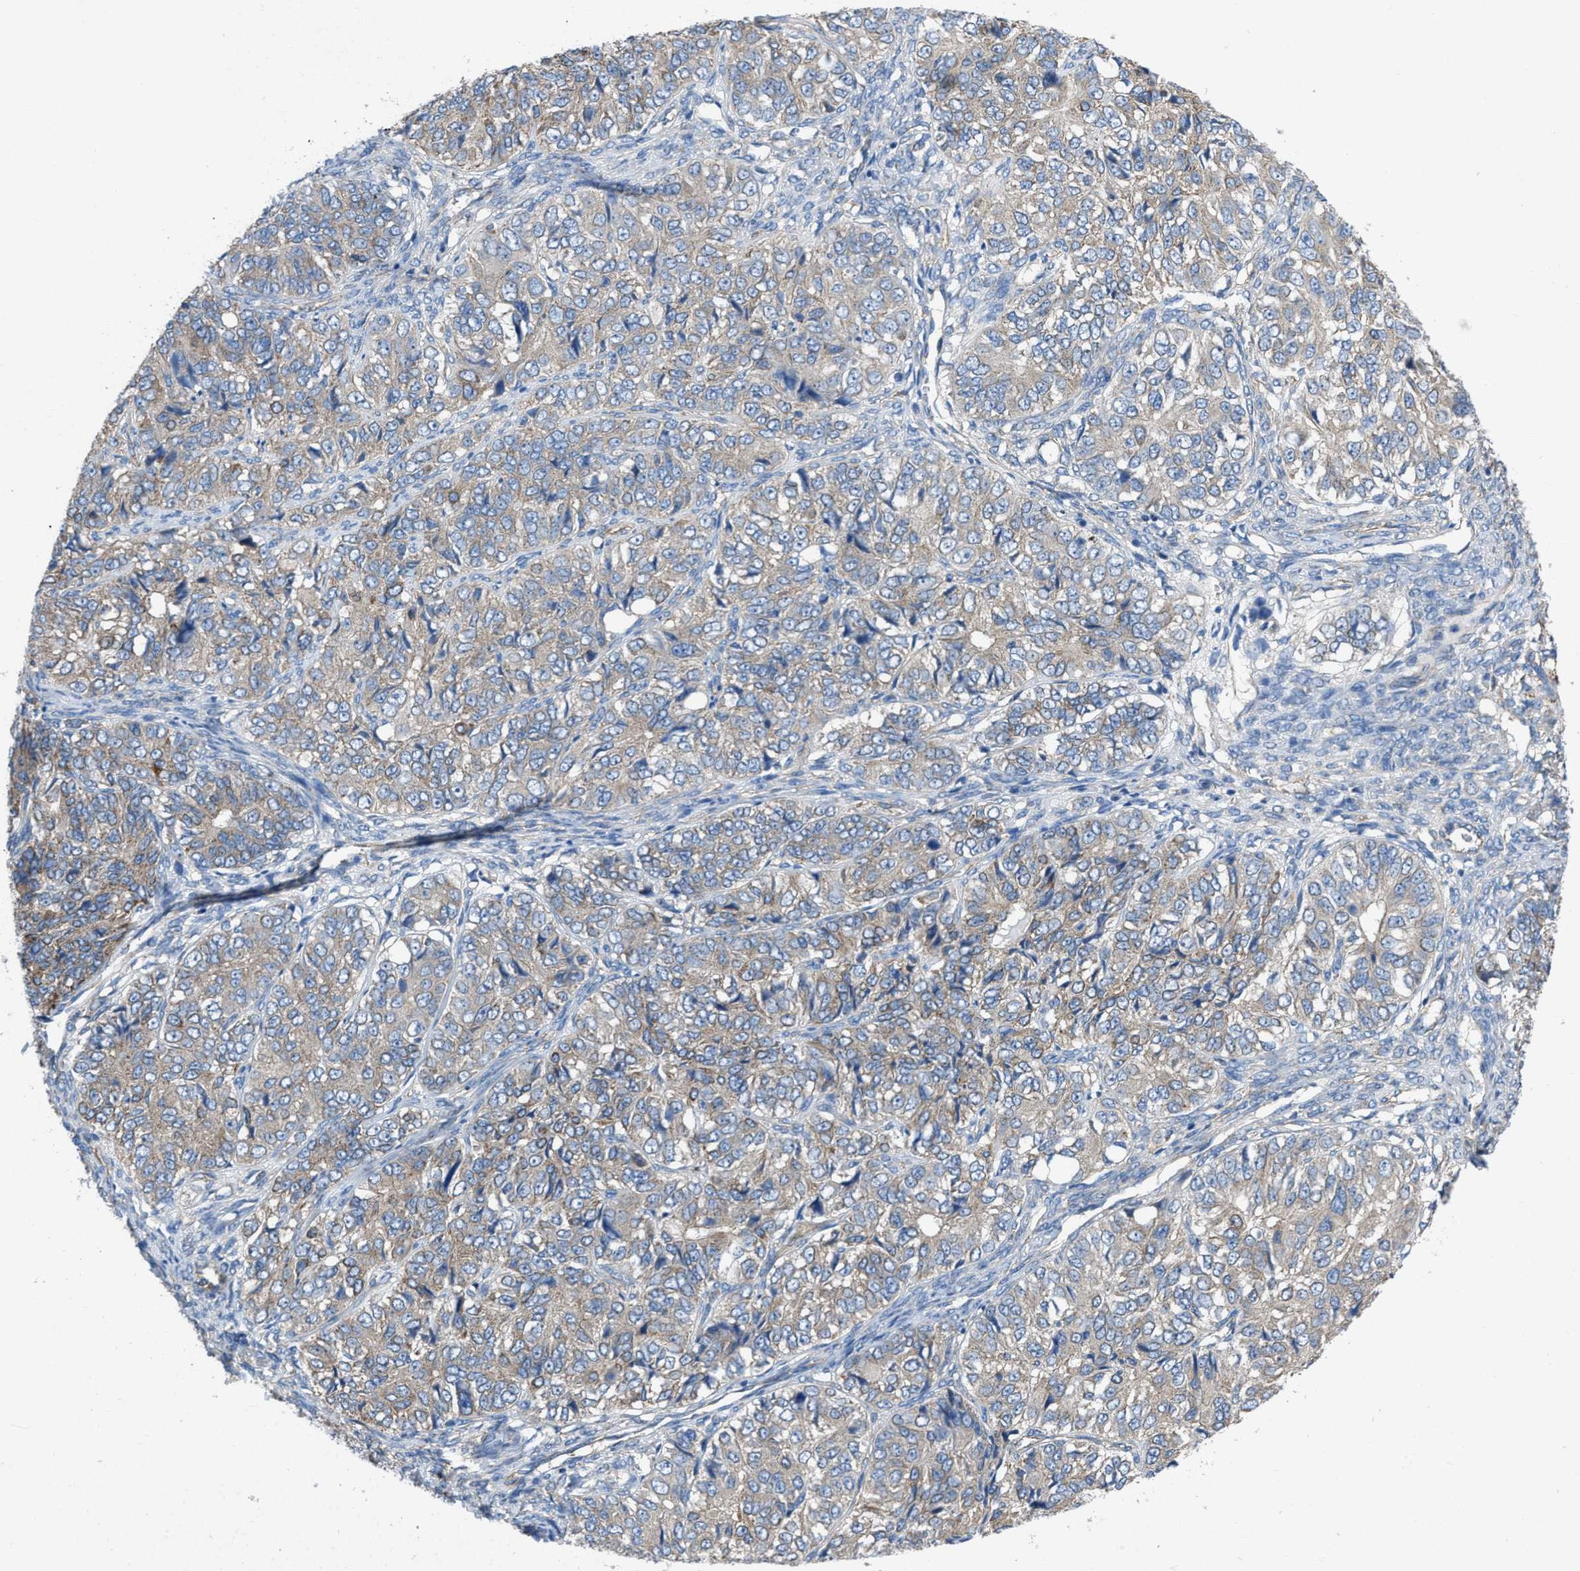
{"staining": {"intensity": "weak", "quantity": "25%-75%", "location": "cytoplasmic/membranous"}, "tissue": "ovarian cancer", "cell_type": "Tumor cells", "image_type": "cancer", "snomed": [{"axis": "morphology", "description": "Carcinoma, endometroid"}, {"axis": "topography", "description": "Ovary"}], "caption": "Tumor cells reveal low levels of weak cytoplasmic/membranous positivity in approximately 25%-75% of cells in human ovarian endometroid carcinoma.", "gene": "DOLPP1", "patient": {"sex": "female", "age": 51}}